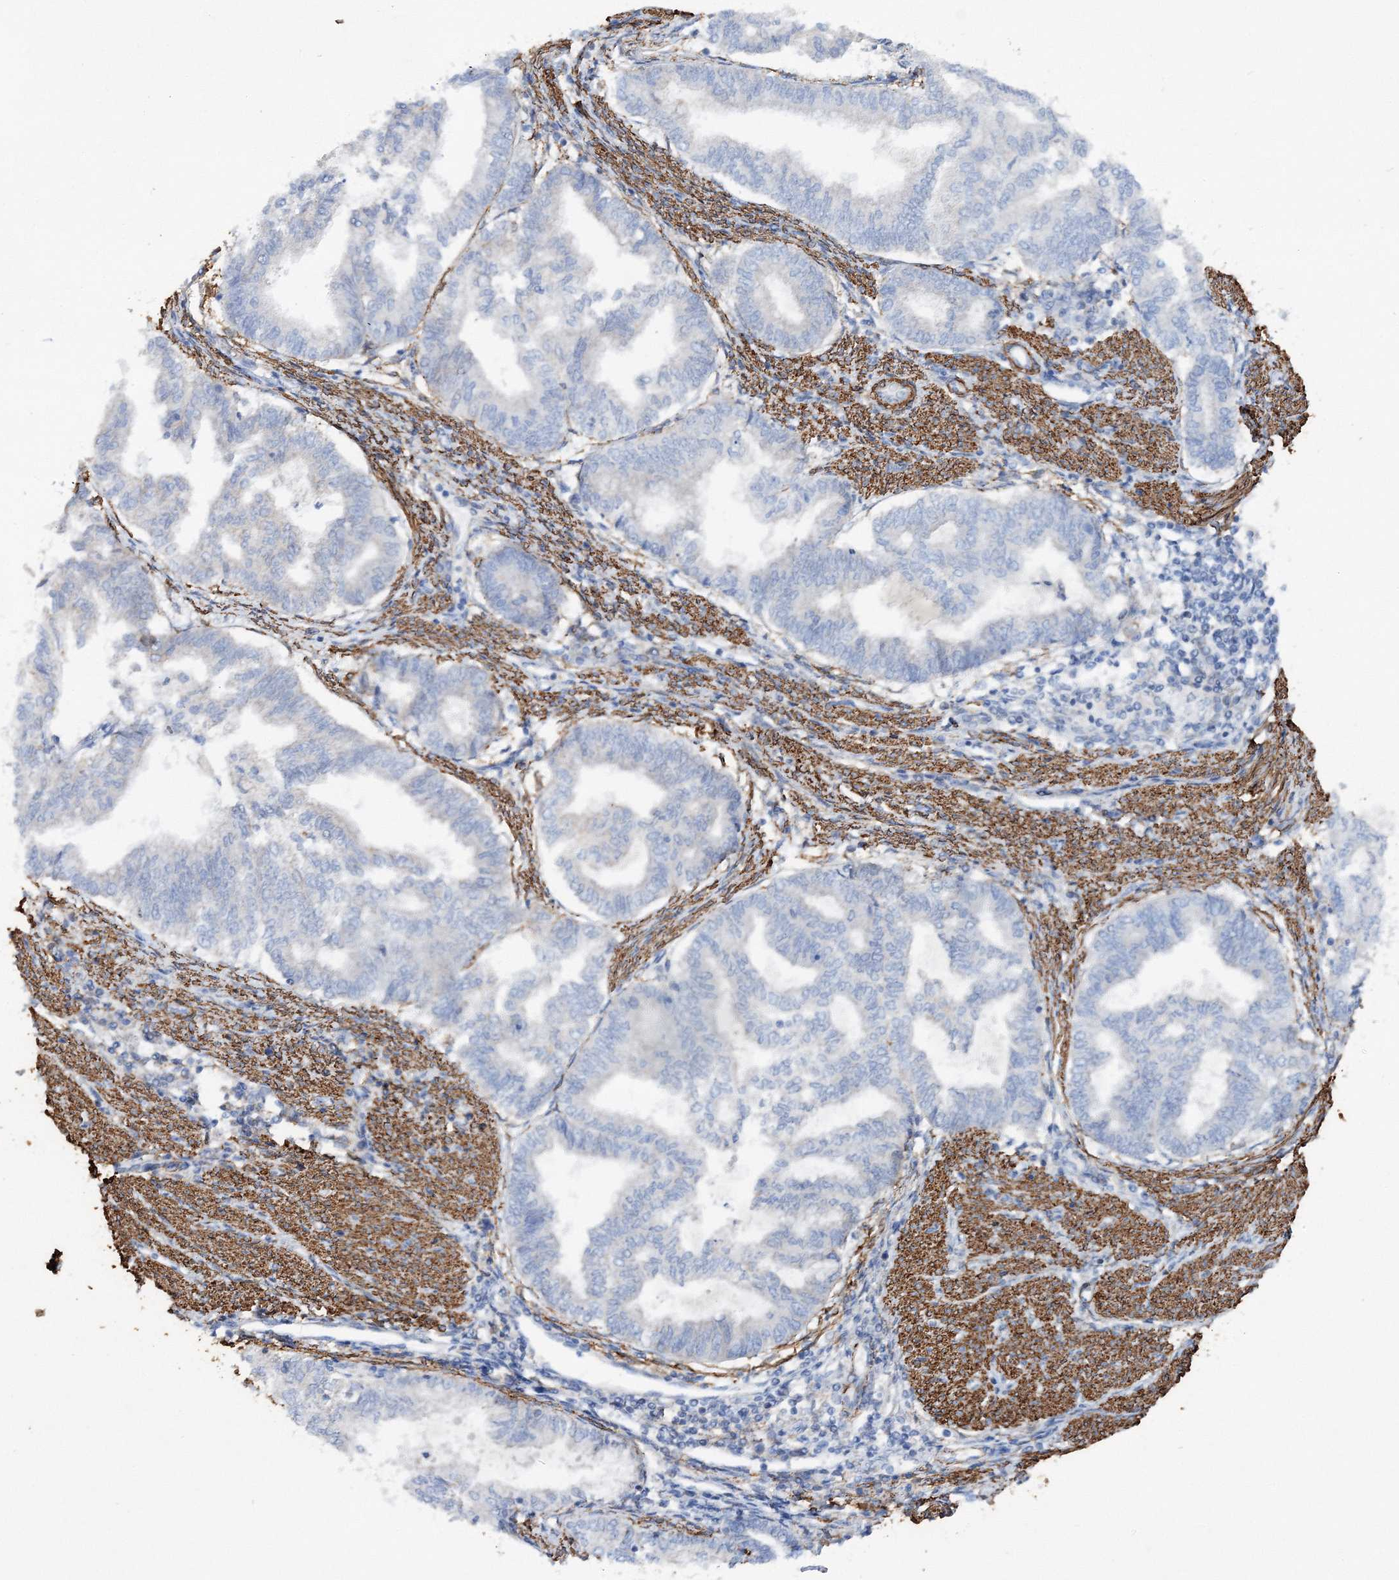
{"staining": {"intensity": "negative", "quantity": "none", "location": "none"}, "tissue": "endometrial cancer", "cell_type": "Tumor cells", "image_type": "cancer", "snomed": [{"axis": "morphology", "description": "Adenocarcinoma, NOS"}, {"axis": "topography", "description": "Endometrium"}], "caption": "Tumor cells are negative for protein expression in human adenocarcinoma (endometrial).", "gene": "RTN2", "patient": {"sex": "female", "age": 79}}